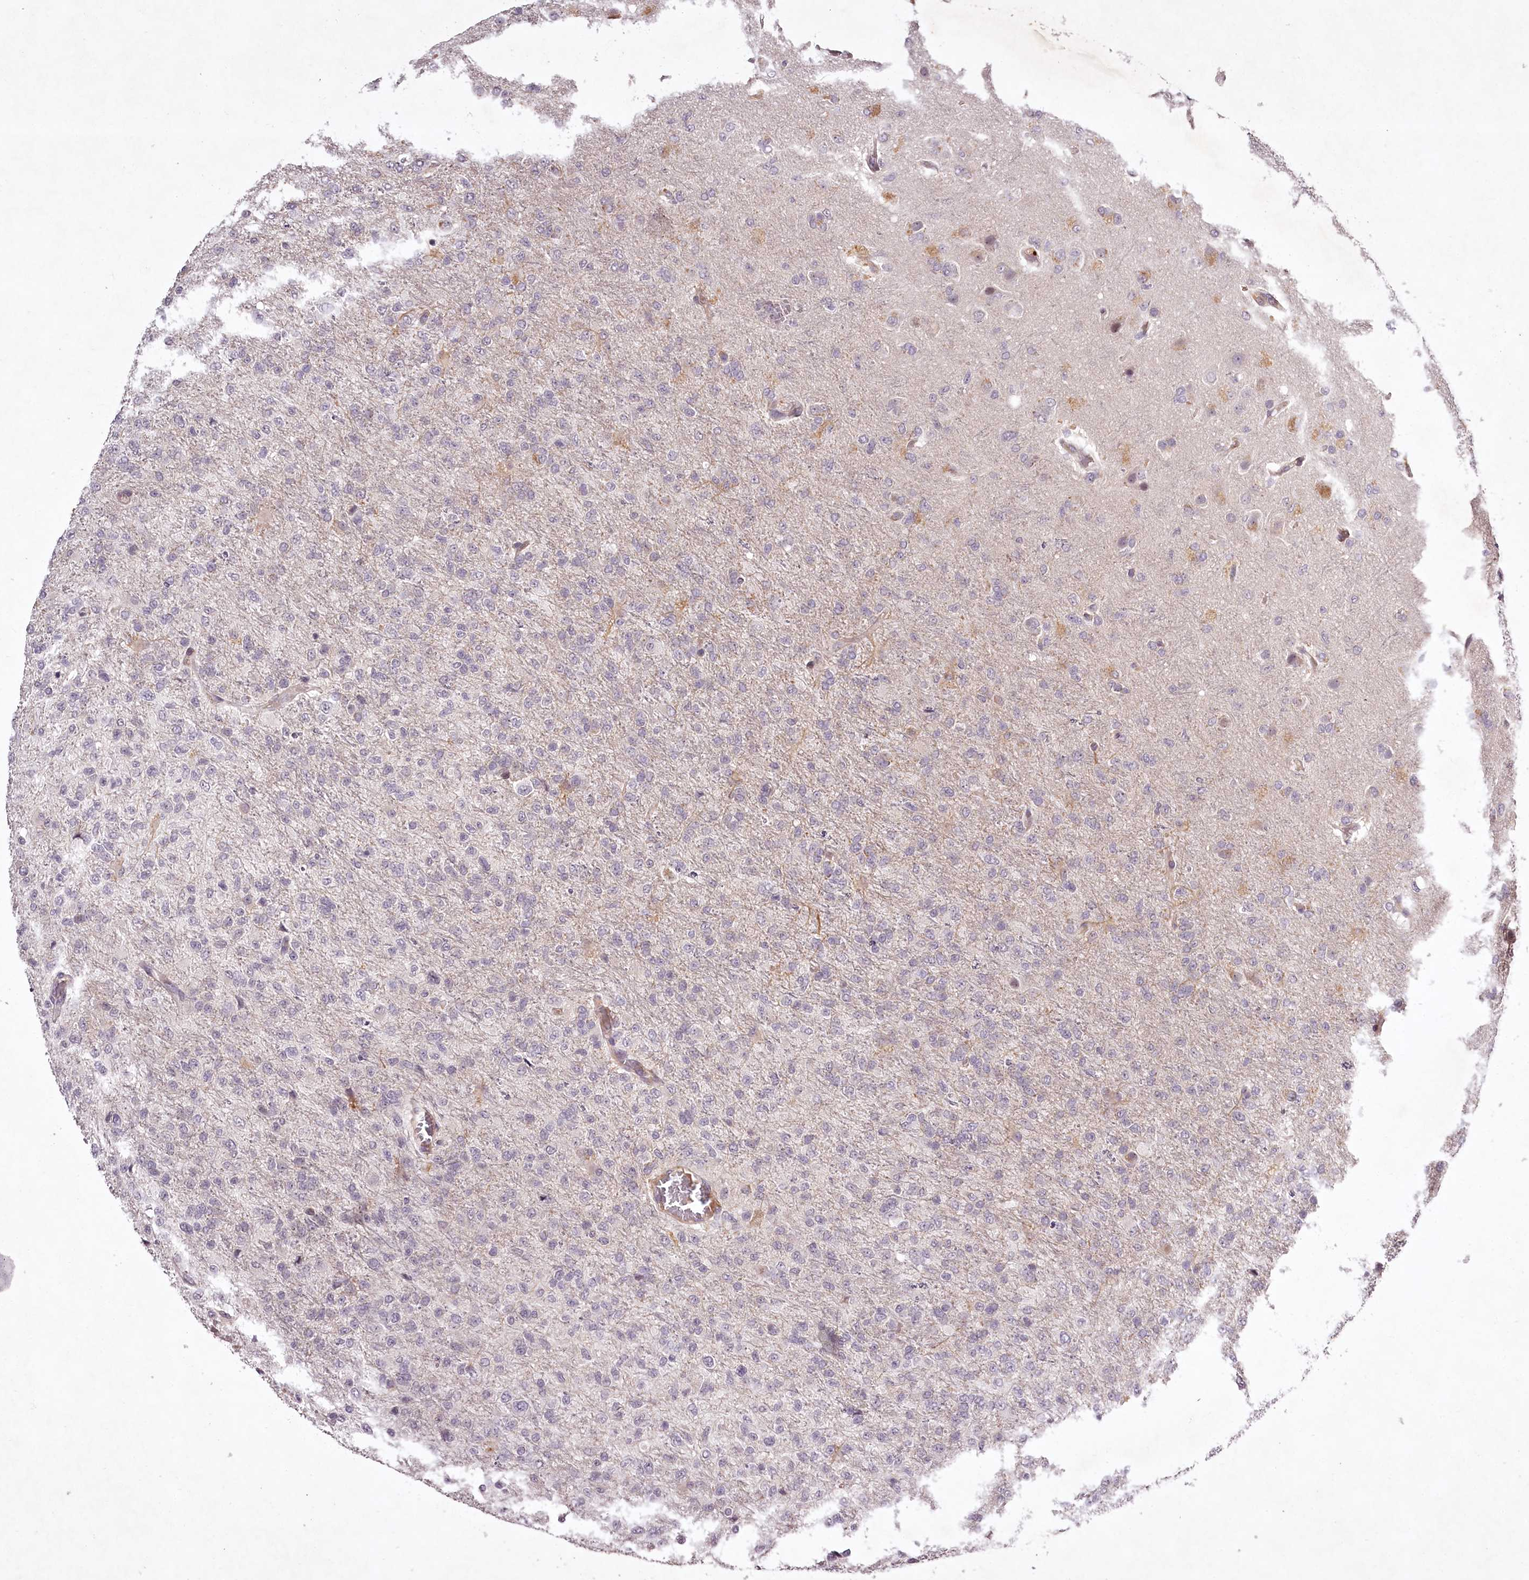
{"staining": {"intensity": "negative", "quantity": "none", "location": "none"}, "tissue": "glioma", "cell_type": "Tumor cells", "image_type": "cancer", "snomed": [{"axis": "morphology", "description": "Glioma, malignant, High grade"}, {"axis": "topography", "description": "Brain"}], "caption": "This is a histopathology image of immunohistochemistry staining of glioma, which shows no positivity in tumor cells.", "gene": "RBMXL2", "patient": {"sex": "female", "age": 74}}